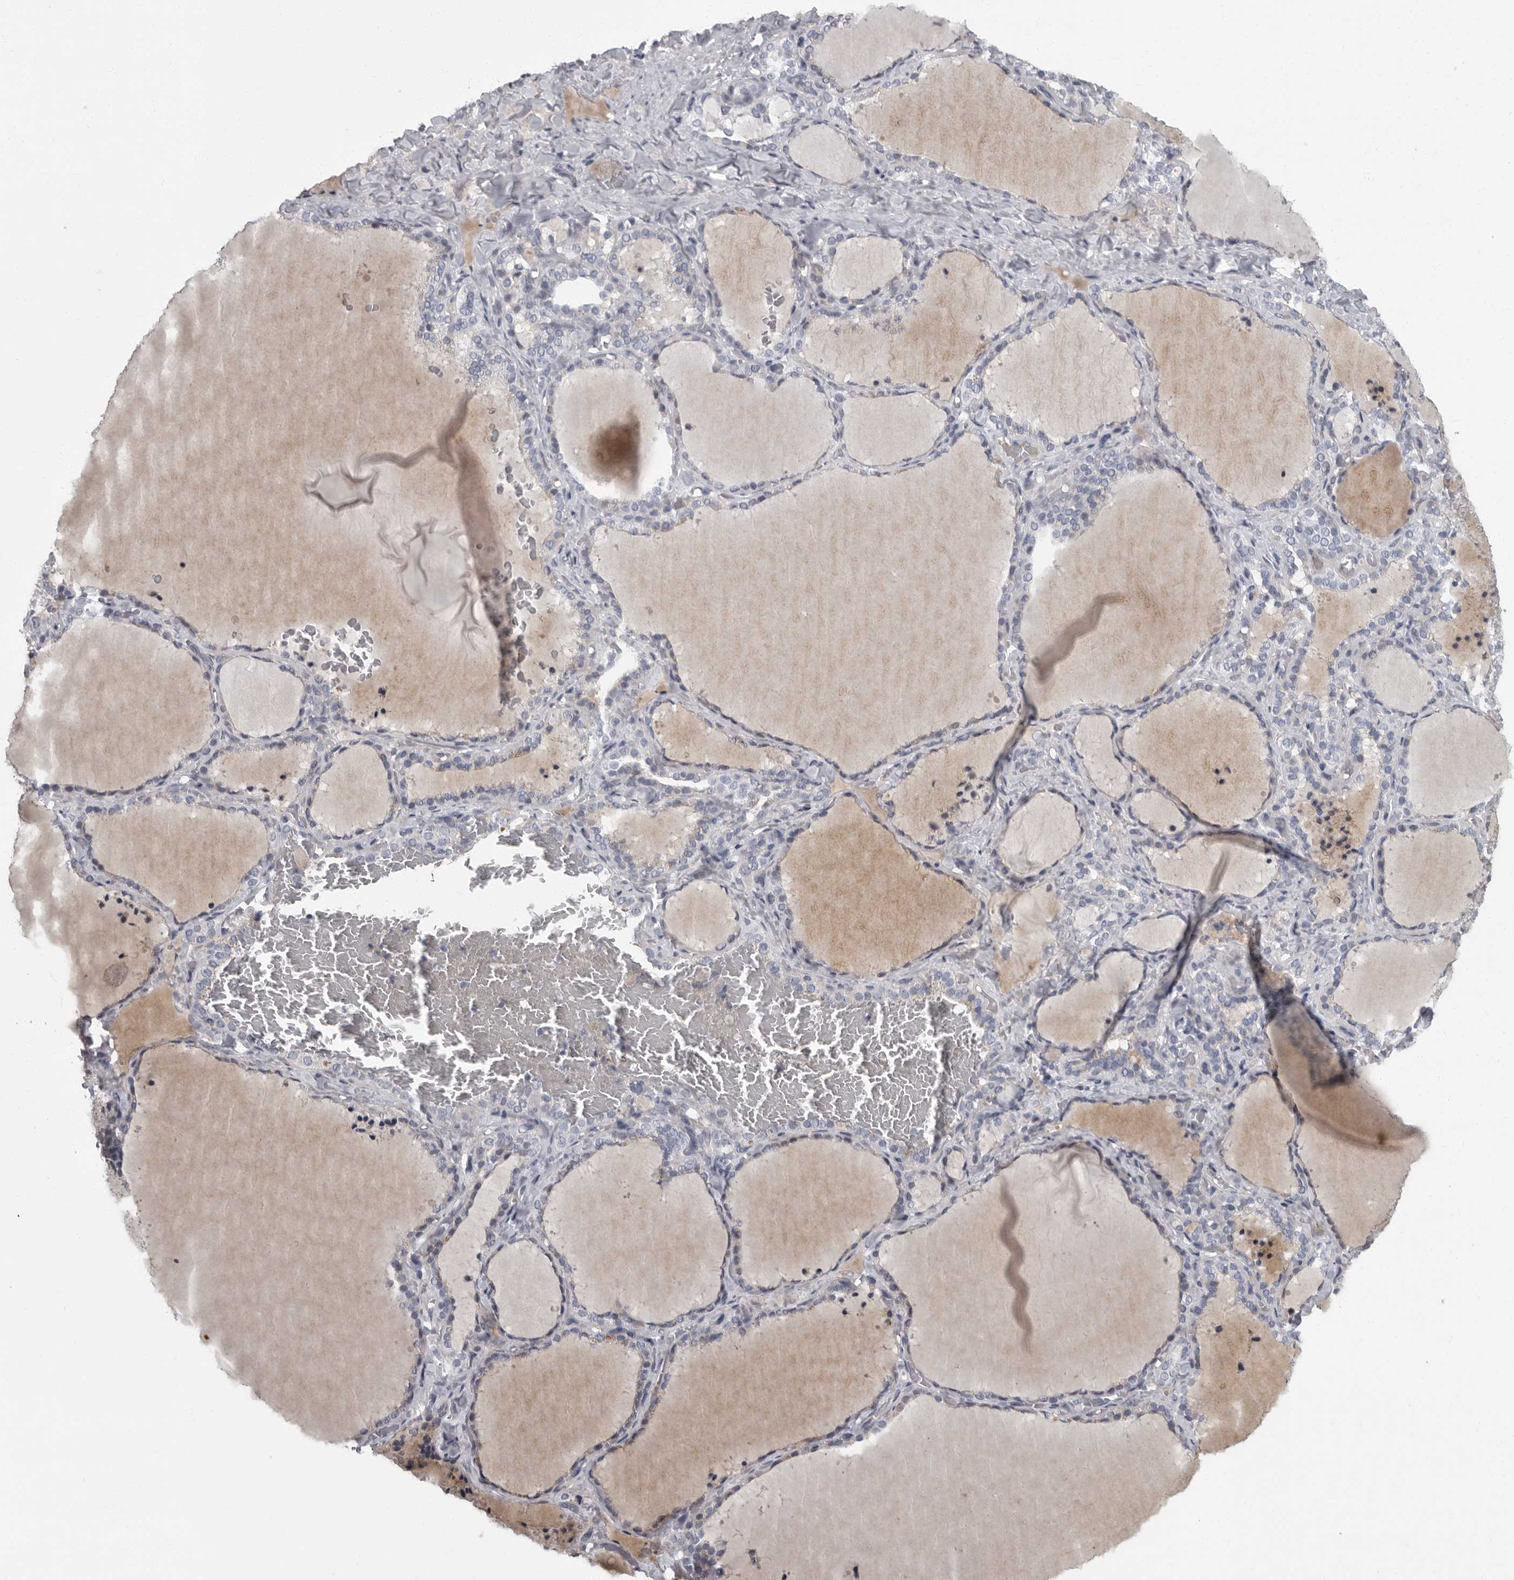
{"staining": {"intensity": "negative", "quantity": "none", "location": "none"}, "tissue": "thyroid gland", "cell_type": "Glandular cells", "image_type": "normal", "snomed": [{"axis": "morphology", "description": "Normal tissue, NOS"}, {"axis": "topography", "description": "Thyroid gland"}], "caption": "The photomicrograph shows no staining of glandular cells in benign thyroid gland. Brightfield microscopy of immunohistochemistry stained with DAB (3,3'-diaminobenzidine) (brown) and hematoxylin (blue), captured at high magnification.", "gene": "SLC25A39", "patient": {"sex": "female", "age": 22}}